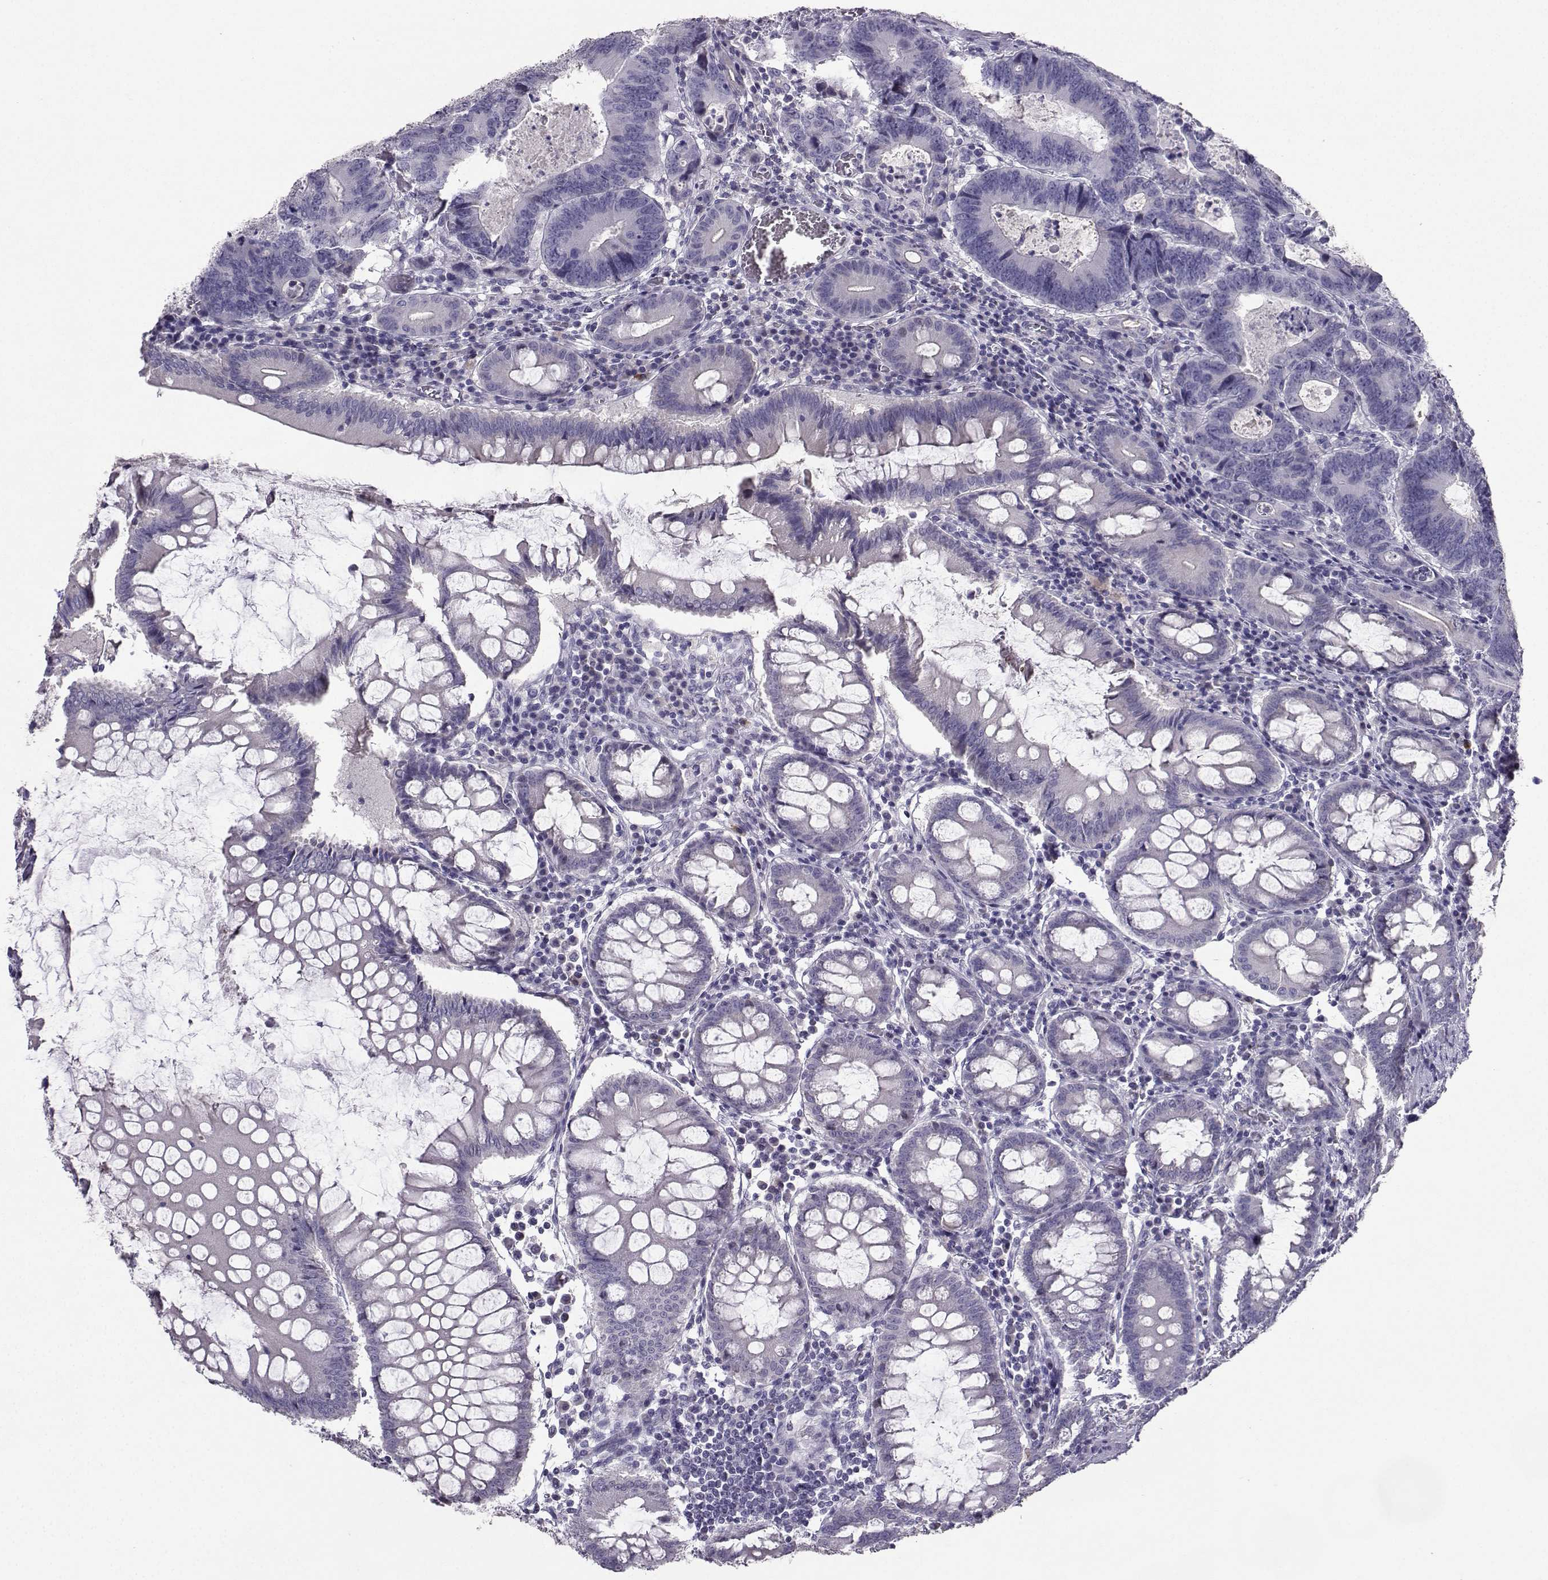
{"staining": {"intensity": "negative", "quantity": "none", "location": "none"}, "tissue": "colorectal cancer", "cell_type": "Tumor cells", "image_type": "cancer", "snomed": [{"axis": "morphology", "description": "Adenocarcinoma, NOS"}, {"axis": "topography", "description": "Colon"}], "caption": "An image of human colorectal cancer is negative for staining in tumor cells.", "gene": "CARTPT", "patient": {"sex": "female", "age": 82}}